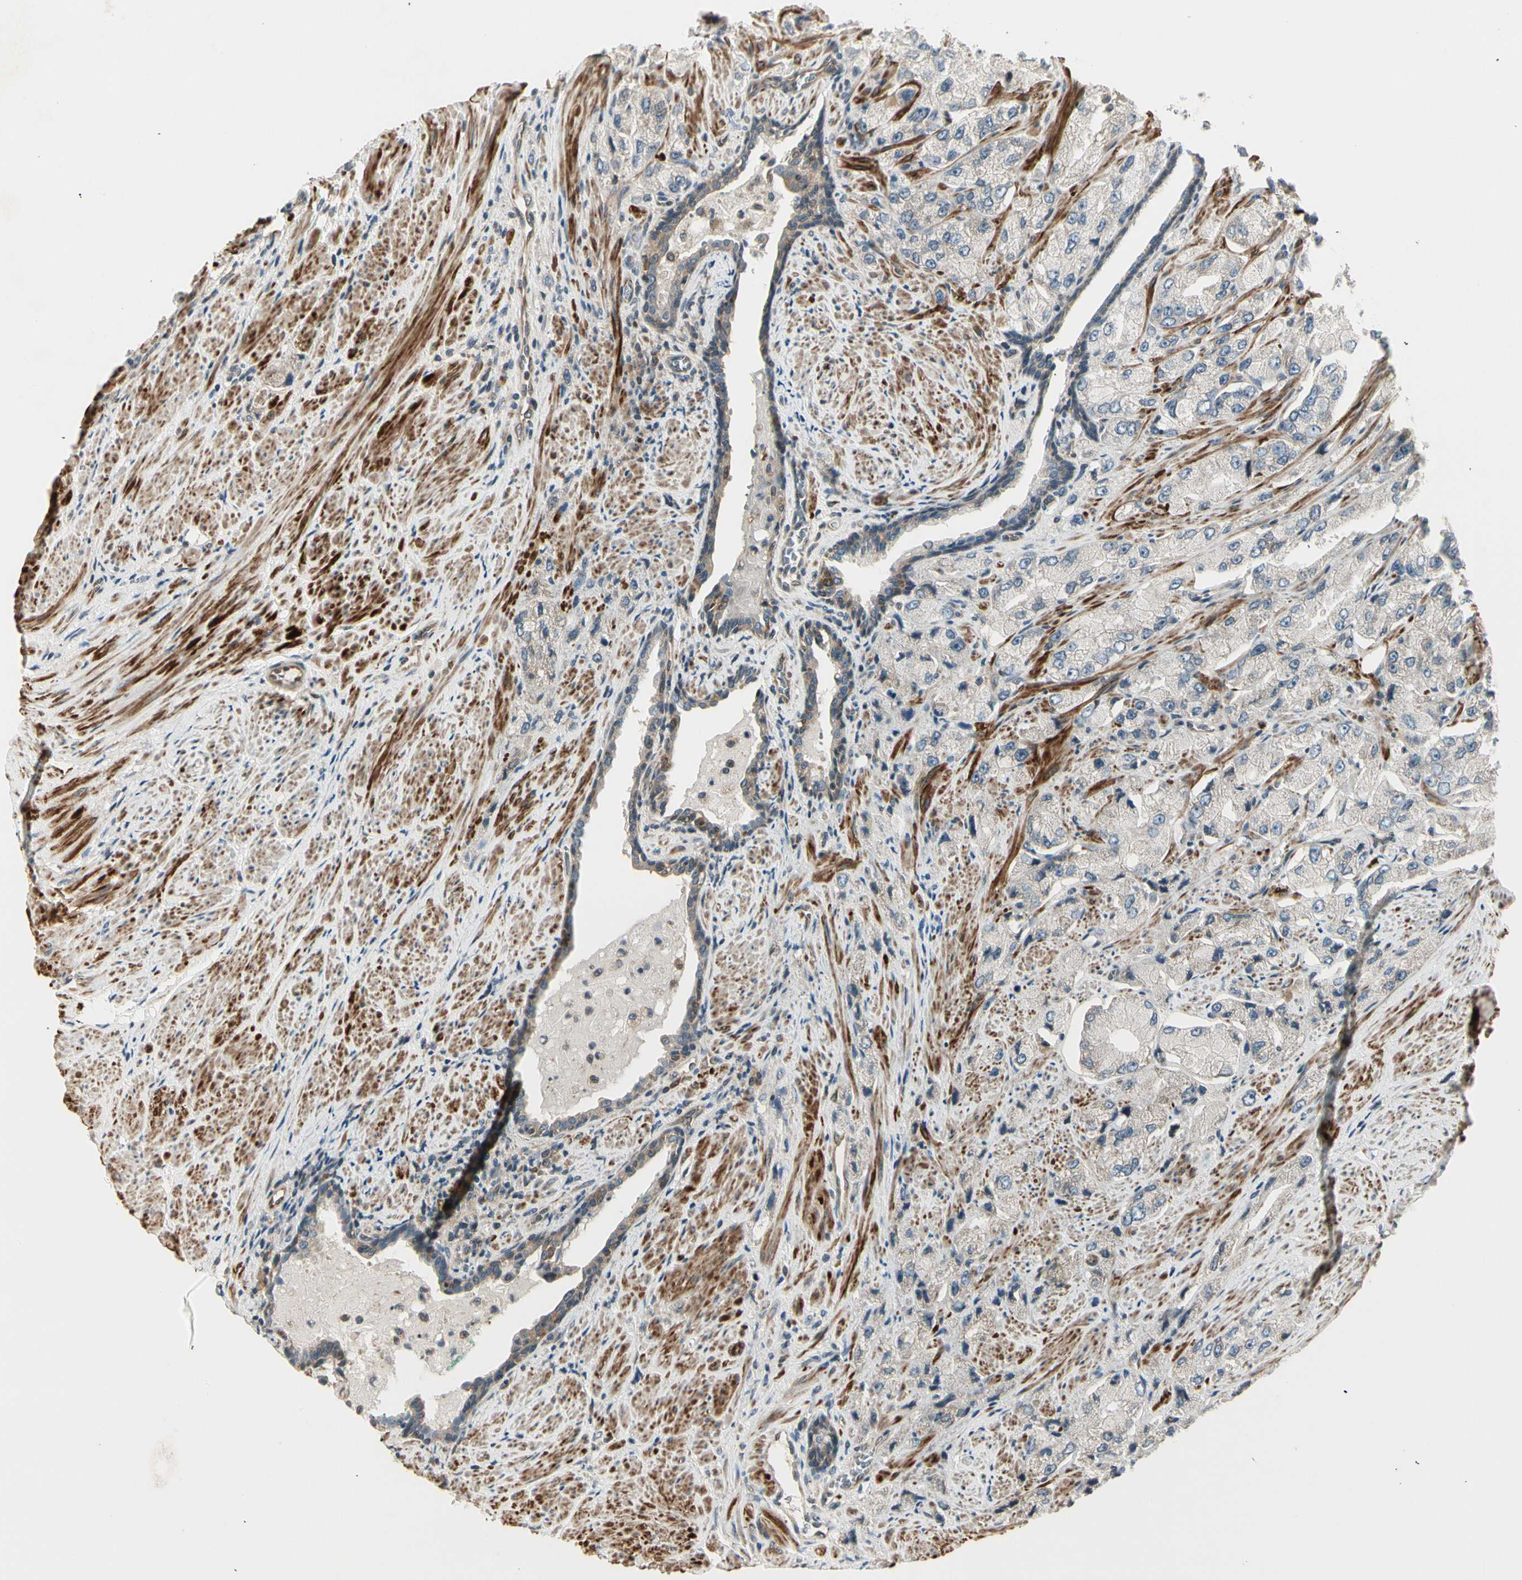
{"staining": {"intensity": "negative", "quantity": "none", "location": "none"}, "tissue": "prostate cancer", "cell_type": "Tumor cells", "image_type": "cancer", "snomed": [{"axis": "morphology", "description": "Adenocarcinoma, High grade"}, {"axis": "topography", "description": "Prostate"}], "caption": "Prostate cancer (high-grade adenocarcinoma) was stained to show a protein in brown. There is no significant expression in tumor cells. The staining is performed using DAB (3,3'-diaminobenzidine) brown chromogen with nuclei counter-stained in using hematoxylin.", "gene": "SVBP", "patient": {"sex": "male", "age": 58}}